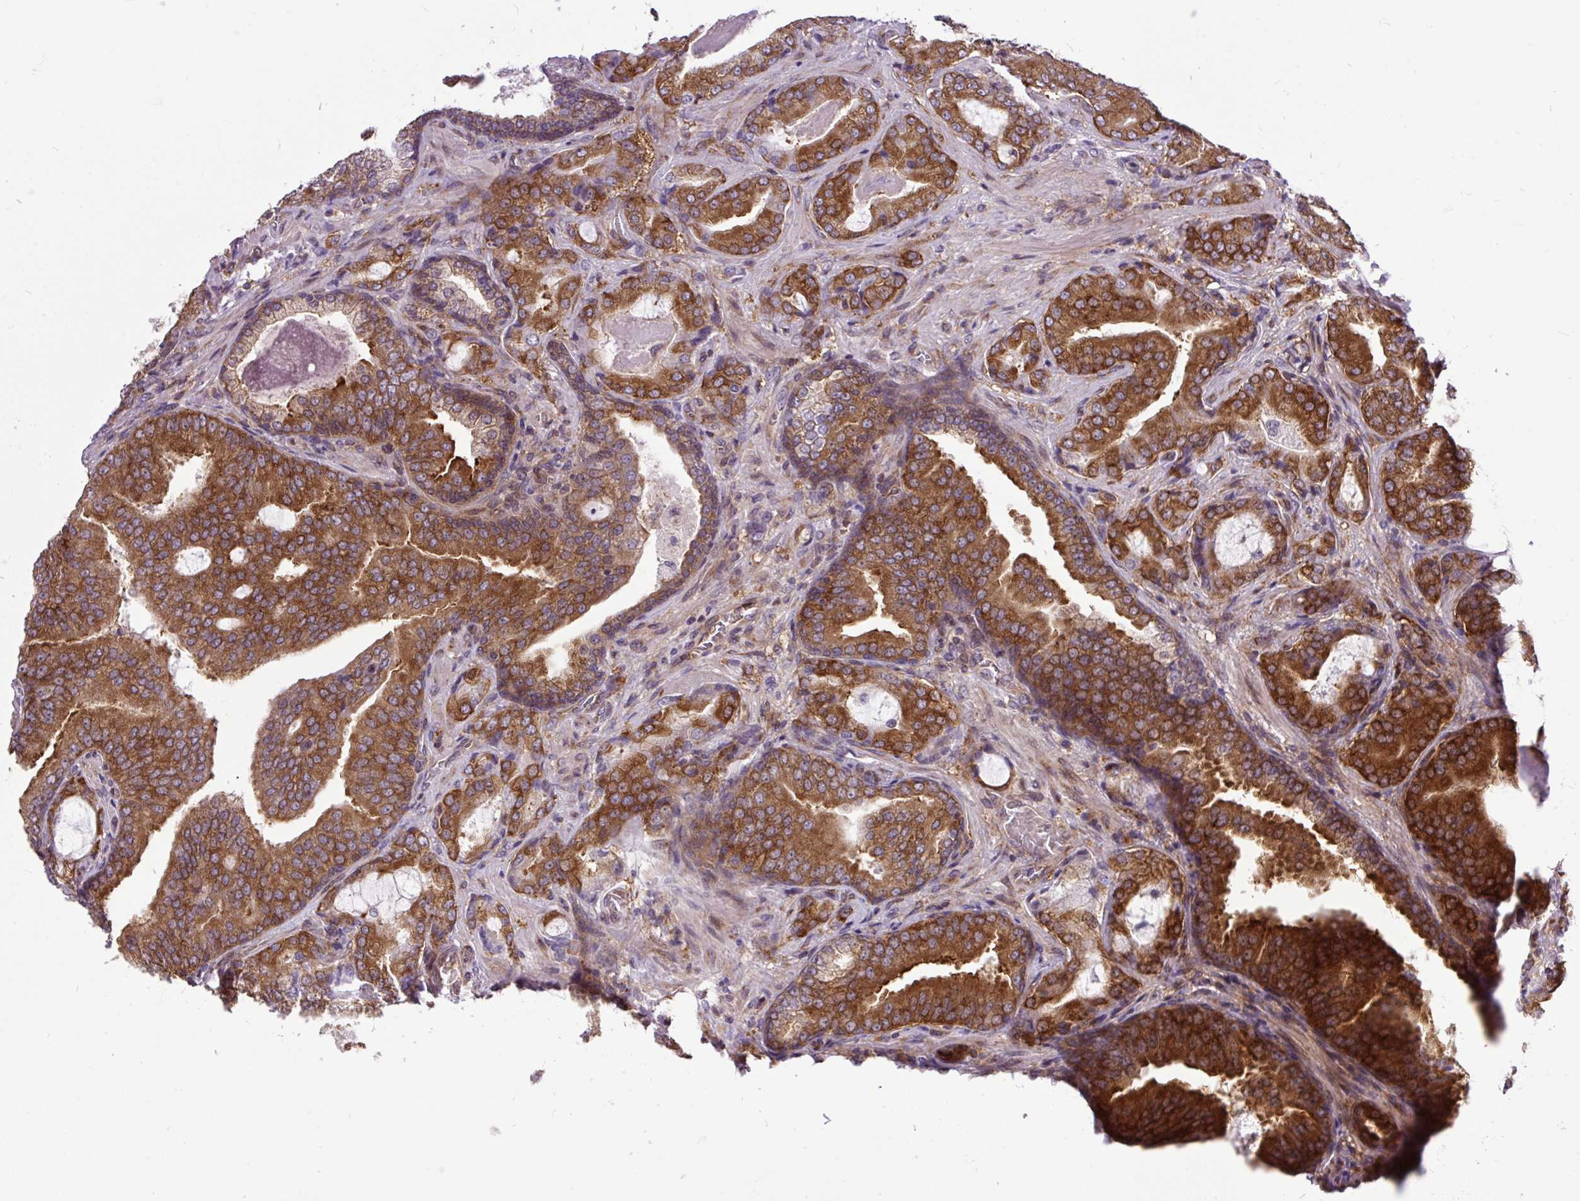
{"staining": {"intensity": "strong", "quantity": ">75%", "location": "cytoplasmic/membranous"}, "tissue": "prostate cancer", "cell_type": "Tumor cells", "image_type": "cancer", "snomed": [{"axis": "morphology", "description": "Adenocarcinoma, High grade"}, {"axis": "topography", "description": "Prostate"}], "caption": "Immunohistochemistry micrograph of neoplastic tissue: prostate high-grade adenocarcinoma stained using IHC shows high levels of strong protein expression localized specifically in the cytoplasmic/membranous of tumor cells, appearing as a cytoplasmic/membranous brown color.", "gene": "TRIM17", "patient": {"sex": "male", "age": 68}}